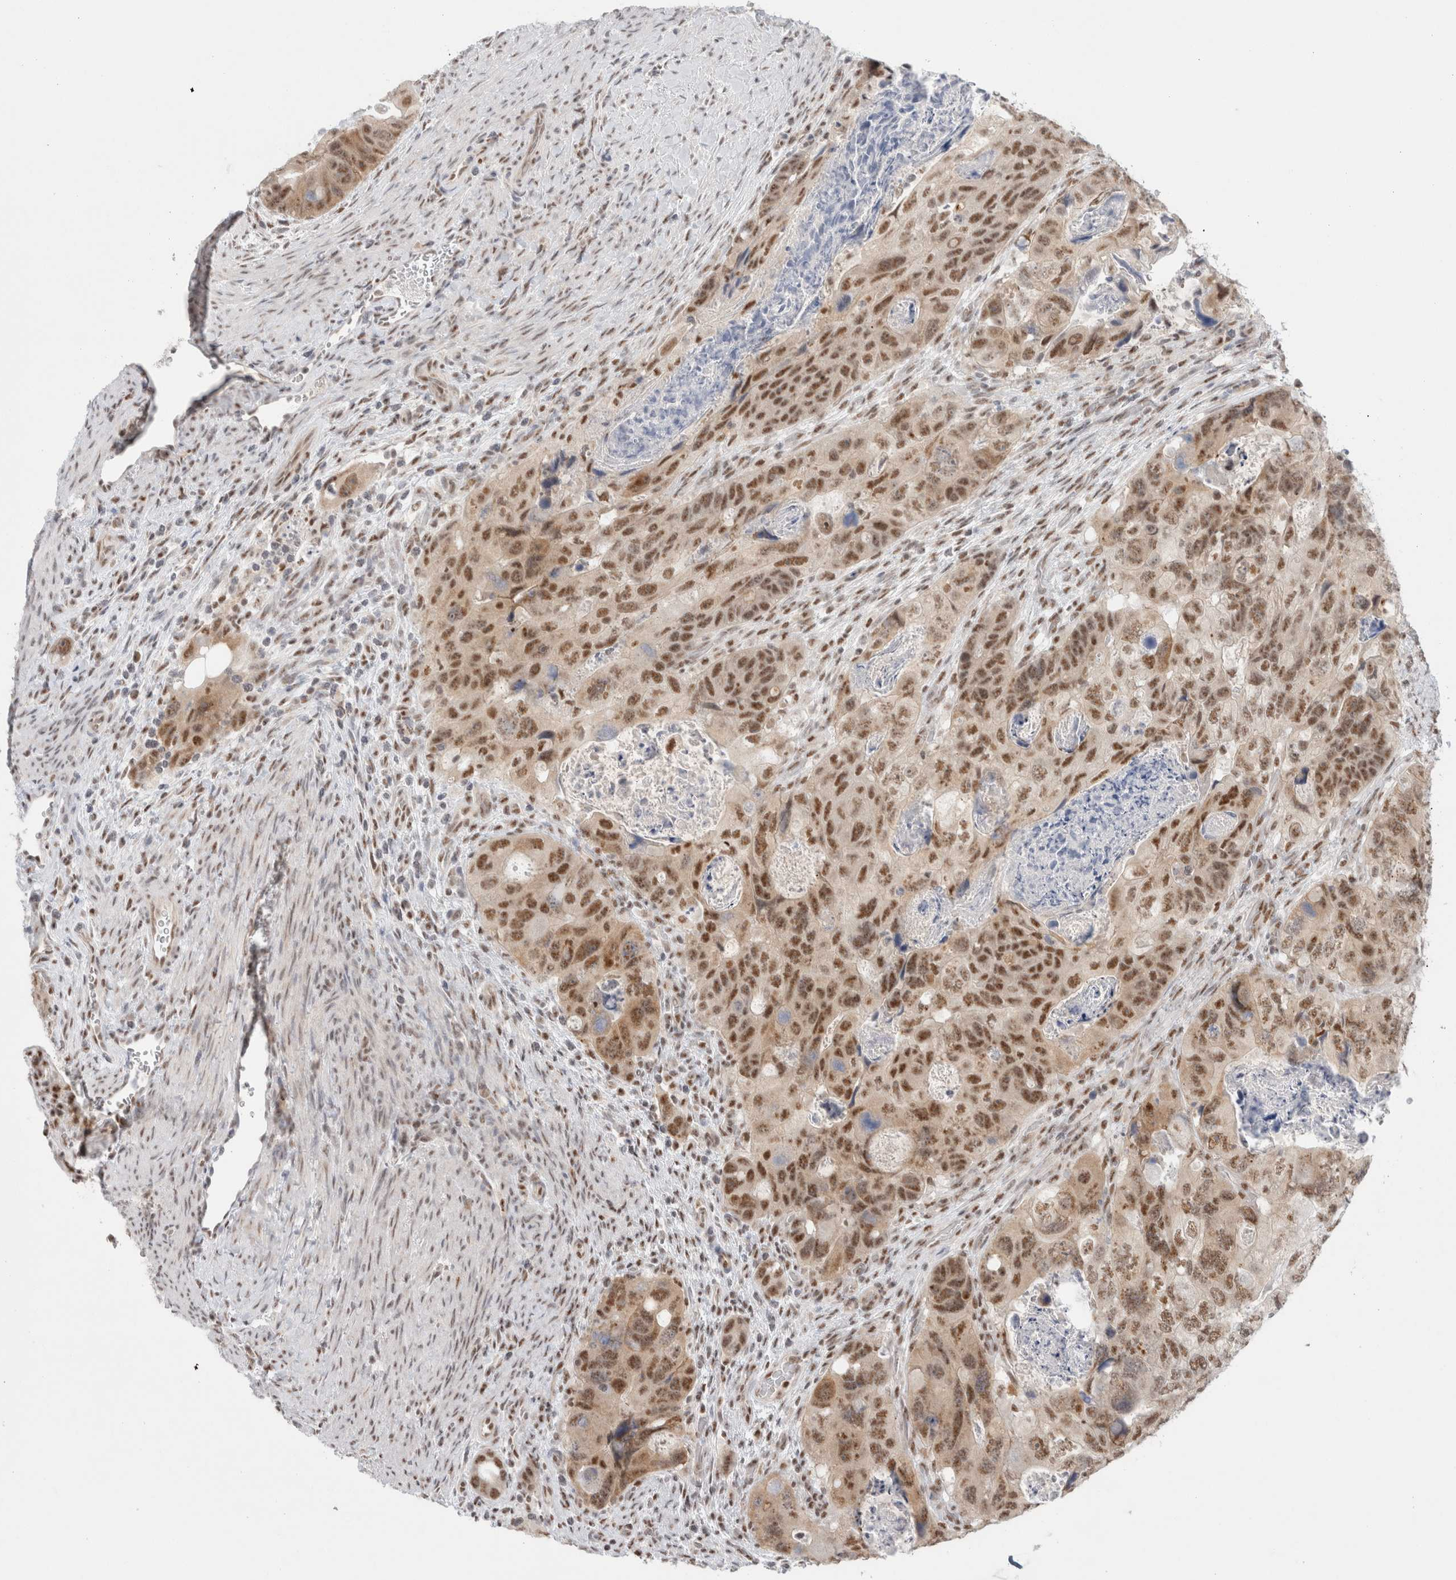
{"staining": {"intensity": "moderate", "quantity": ">75%", "location": "nuclear"}, "tissue": "colorectal cancer", "cell_type": "Tumor cells", "image_type": "cancer", "snomed": [{"axis": "morphology", "description": "Adenocarcinoma, NOS"}, {"axis": "topography", "description": "Rectum"}], "caption": "This image displays IHC staining of human adenocarcinoma (colorectal), with medium moderate nuclear staining in about >75% of tumor cells.", "gene": "TRMT12", "patient": {"sex": "male", "age": 59}}